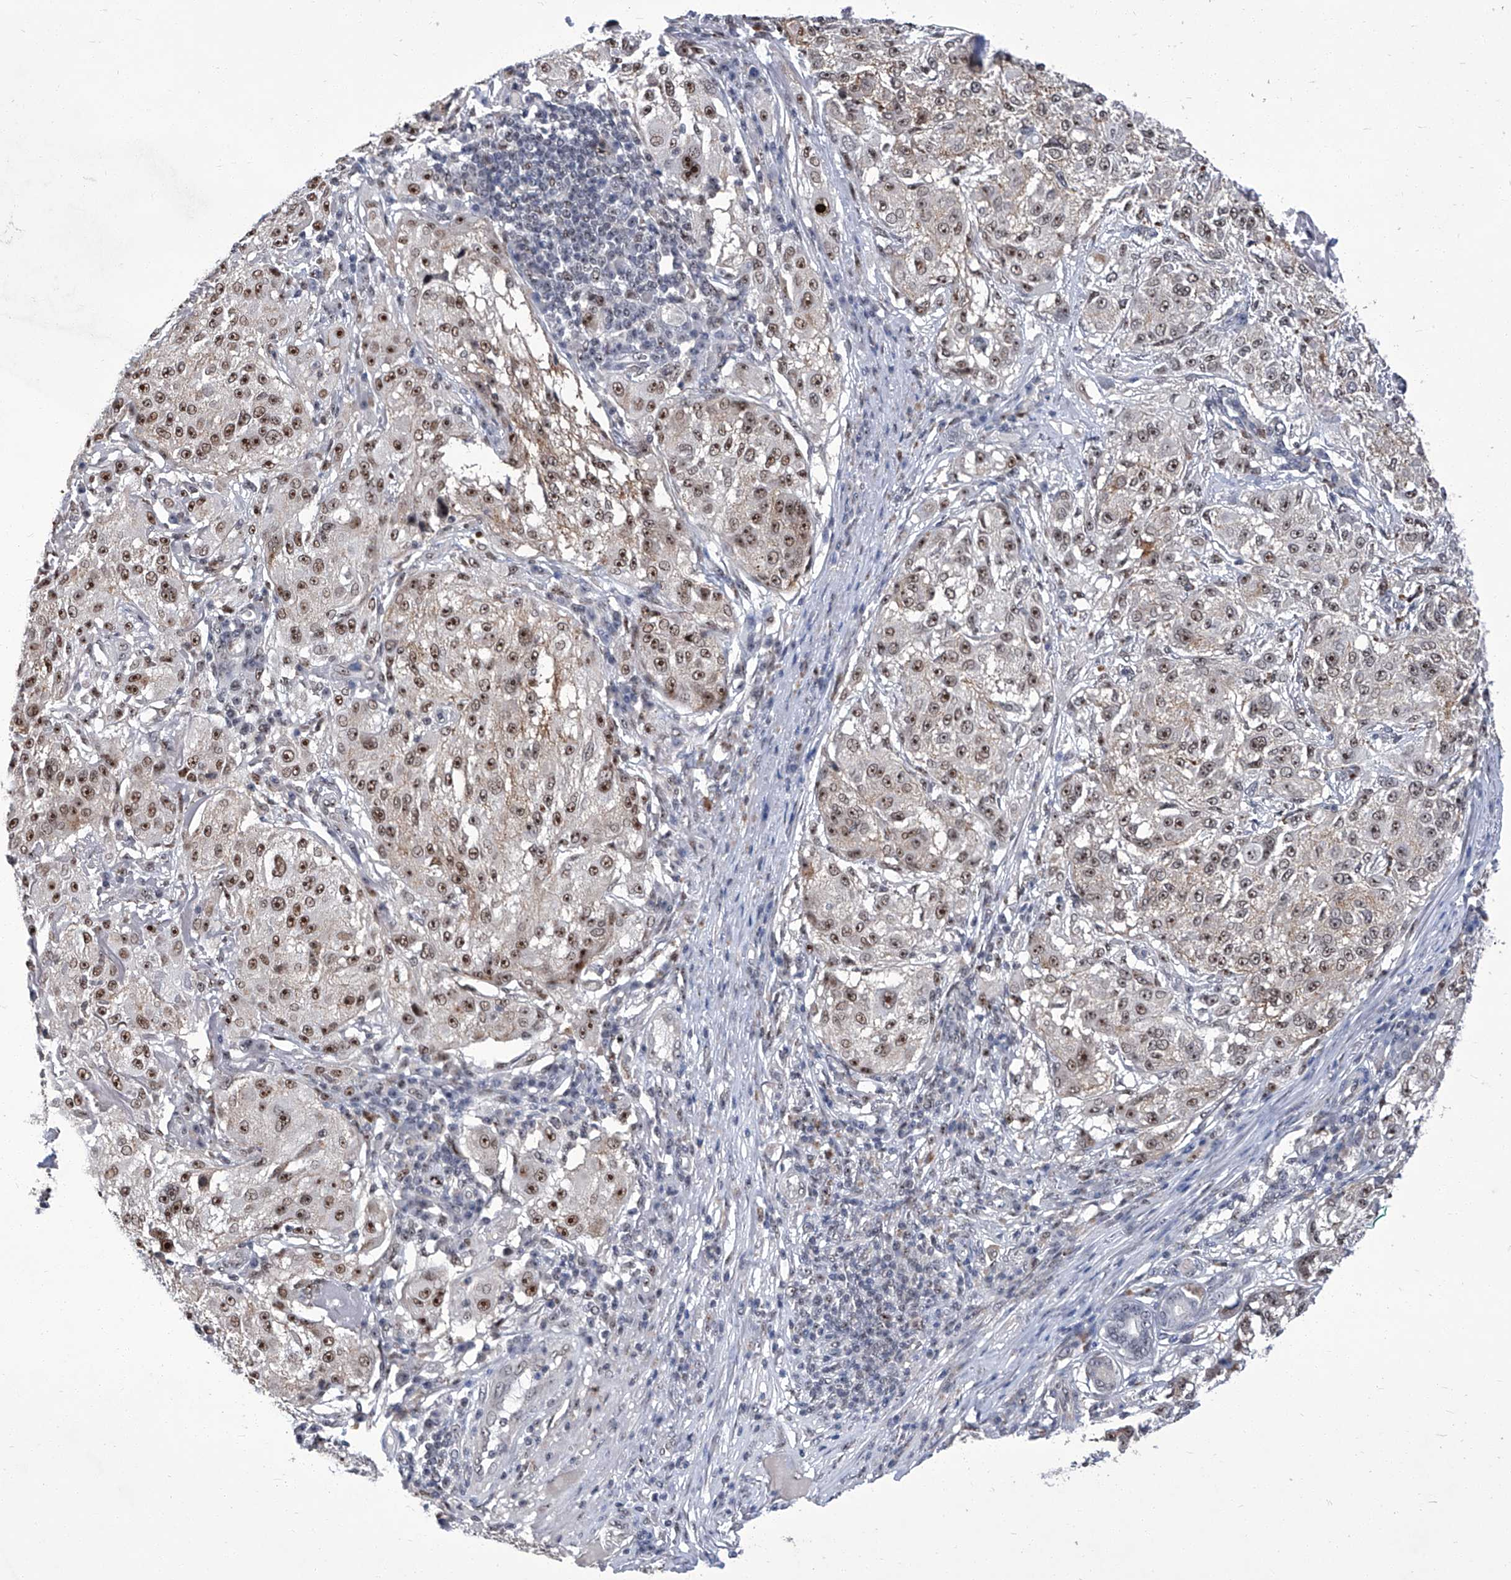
{"staining": {"intensity": "moderate", "quantity": ">75%", "location": "nuclear"}, "tissue": "melanoma", "cell_type": "Tumor cells", "image_type": "cancer", "snomed": [{"axis": "morphology", "description": "Necrosis, NOS"}, {"axis": "morphology", "description": "Malignant melanoma, NOS"}, {"axis": "topography", "description": "Skin"}], "caption": "Protein analysis of melanoma tissue demonstrates moderate nuclear expression in about >75% of tumor cells. (Stains: DAB (3,3'-diaminobenzidine) in brown, nuclei in blue, Microscopy: brightfield microscopy at high magnification).", "gene": "CMTR1", "patient": {"sex": "female", "age": 87}}